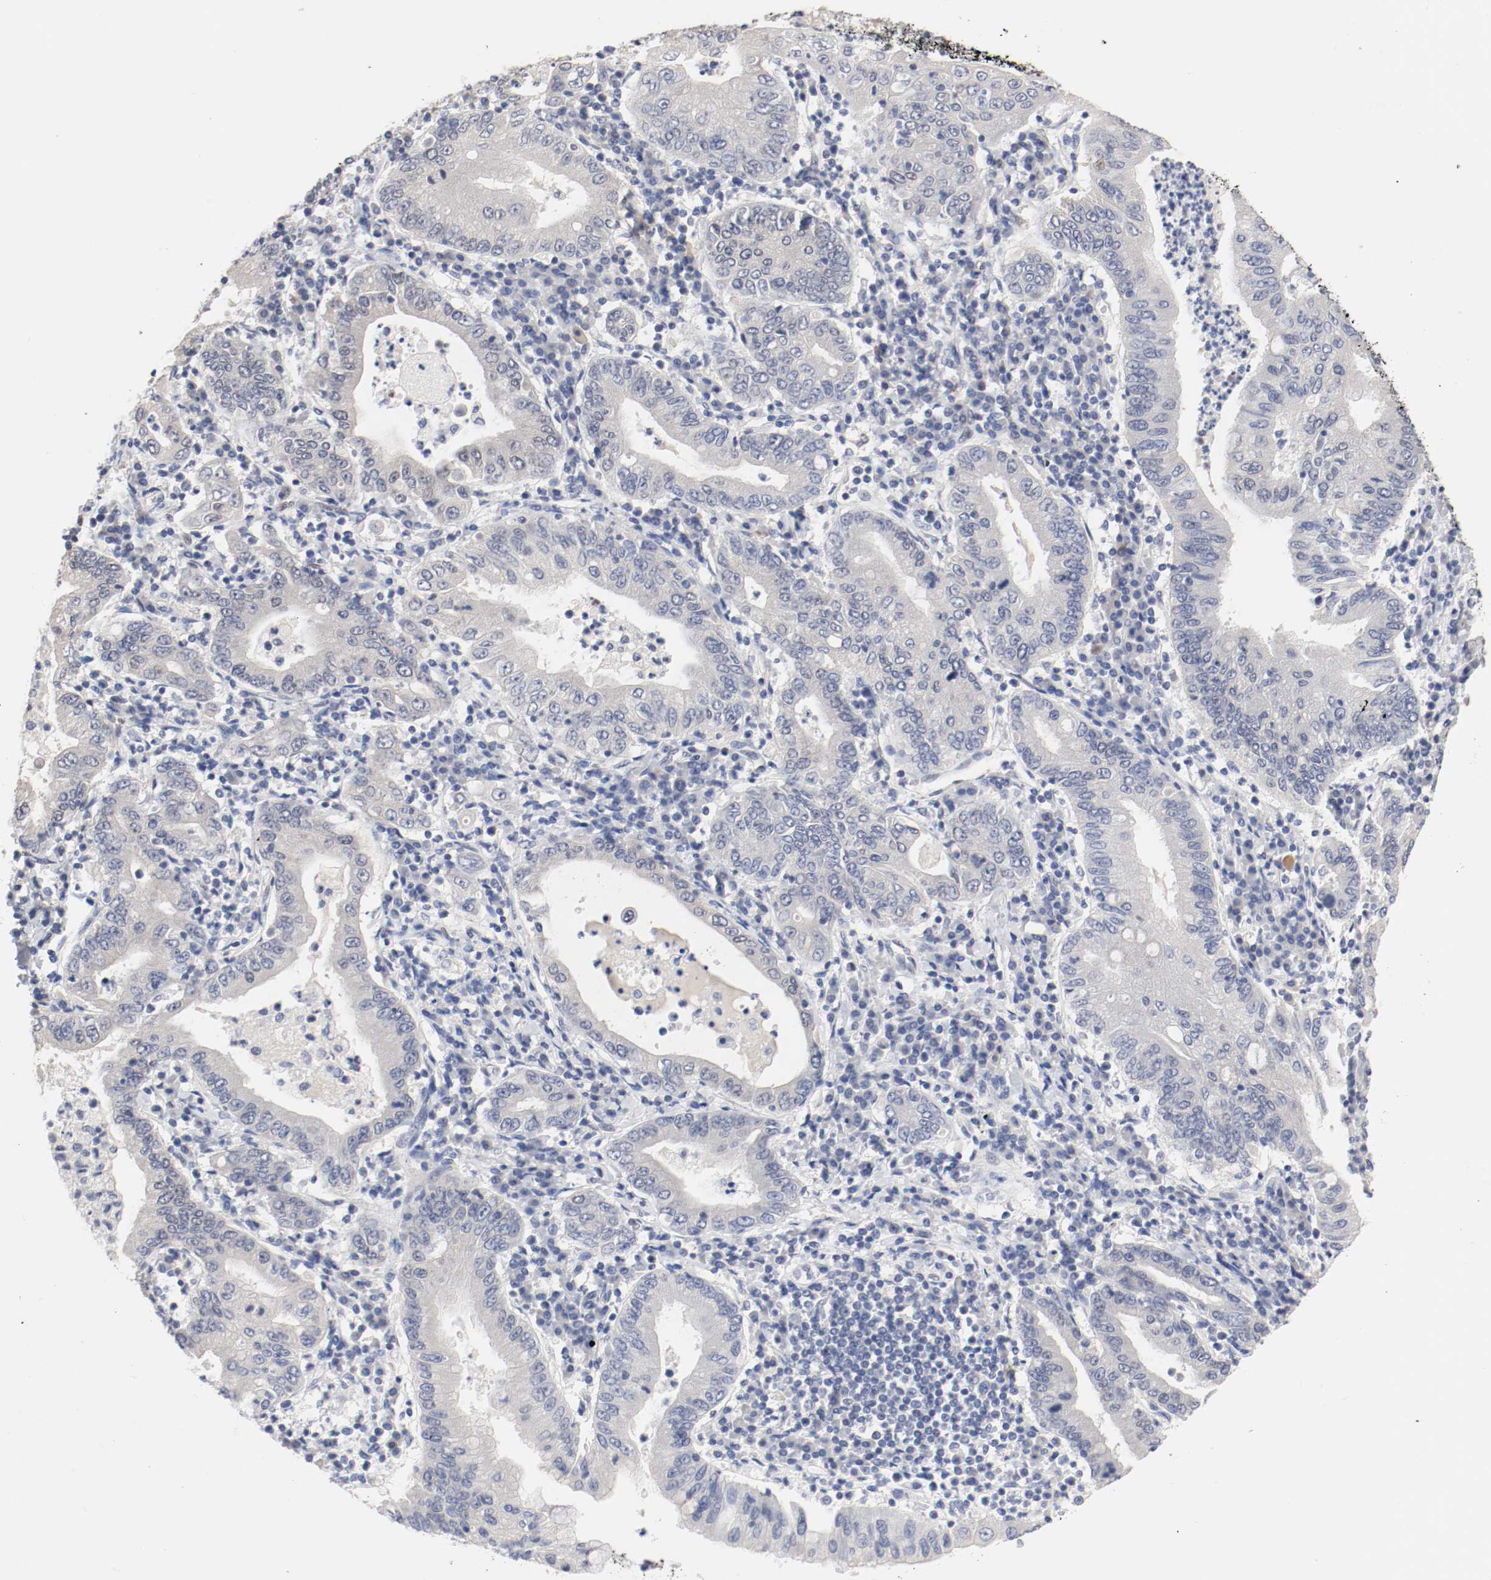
{"staining": {"intensity": "negative", "quantity": "none", "location": "none"}, "tissue": "stomach cancer", "cell_type": "Tumor cells", "image_type": "cancer", "snomed": [{"axis": "morphology", "description": "Normal tissue, NOS"}, {"axis": "morphology", "description": "Adenocarcinoma, NOS"}, {"axis": "topography", "description": "Esophagus"}, {"axis": "topography", "description": "Stomach, upper"}, {"axis": "topography", "description": "Peripheral nerve tissue"}], "caption": "An immunohistochemistry (IHC) image of stomach cancer is shown. There is no staining in tumor cells of stomach cancer.", "gene": "FOSL2", "patient": {"sex": "male", "age": 62}}